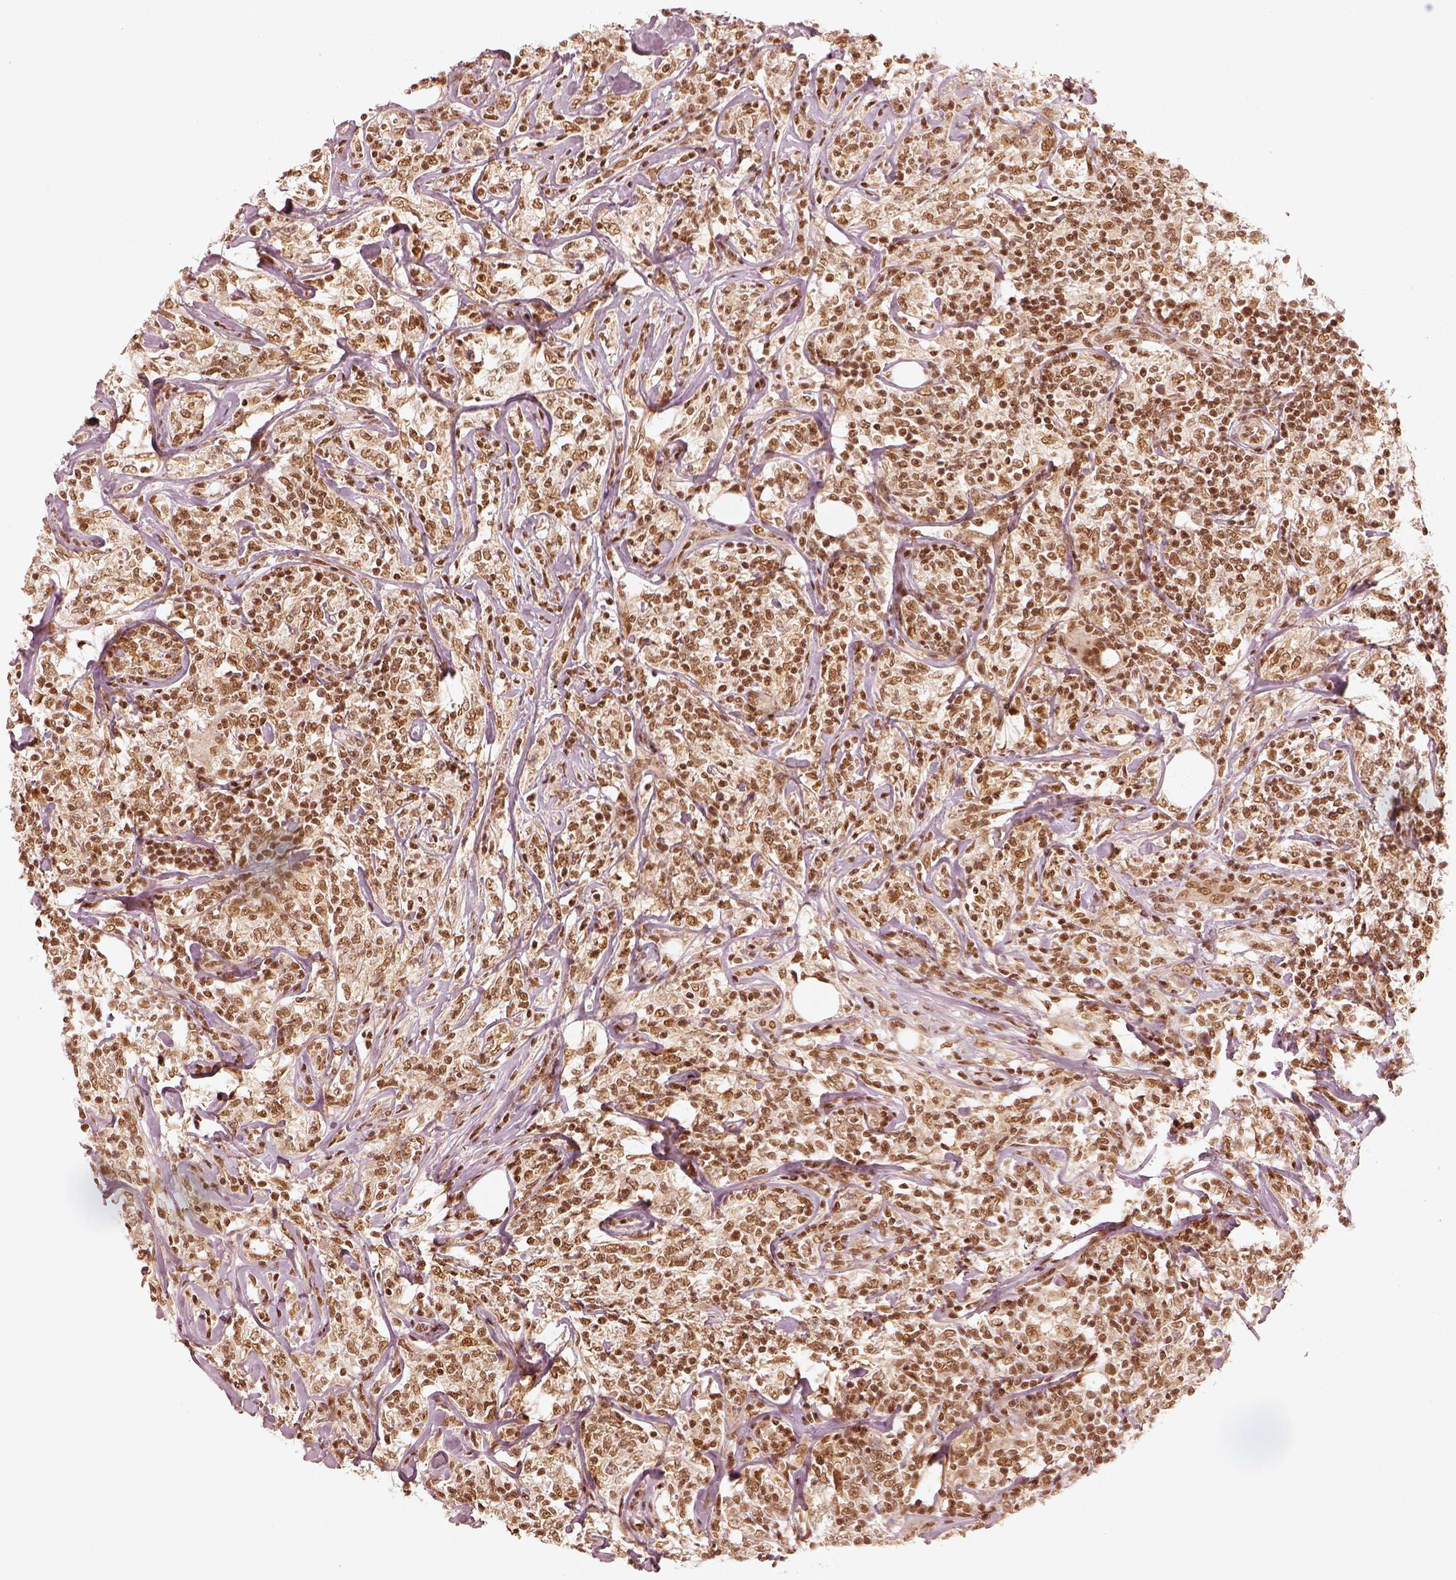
{"staining": {"intensity": "moderate", "quantity": ">75%", "location": "nuclear"}, "tissue": "lymphoma", "cell_type": "Tumor cells", "image_type": "cancer", "snomed": [{"axis": "morphology", "description": "Malignant lymphoma, non-Hodgkin's type, High grade"}, {"axis": "topography", "description": "Lymph node"}], "caption": "Human high-grade malignant lymphoma, non-Hodgkin's type stained with a protein marker reveals moderate staining in tumor cells.", "gene": "GMEB2", "patient": {"sex": "female", "age": 84}}